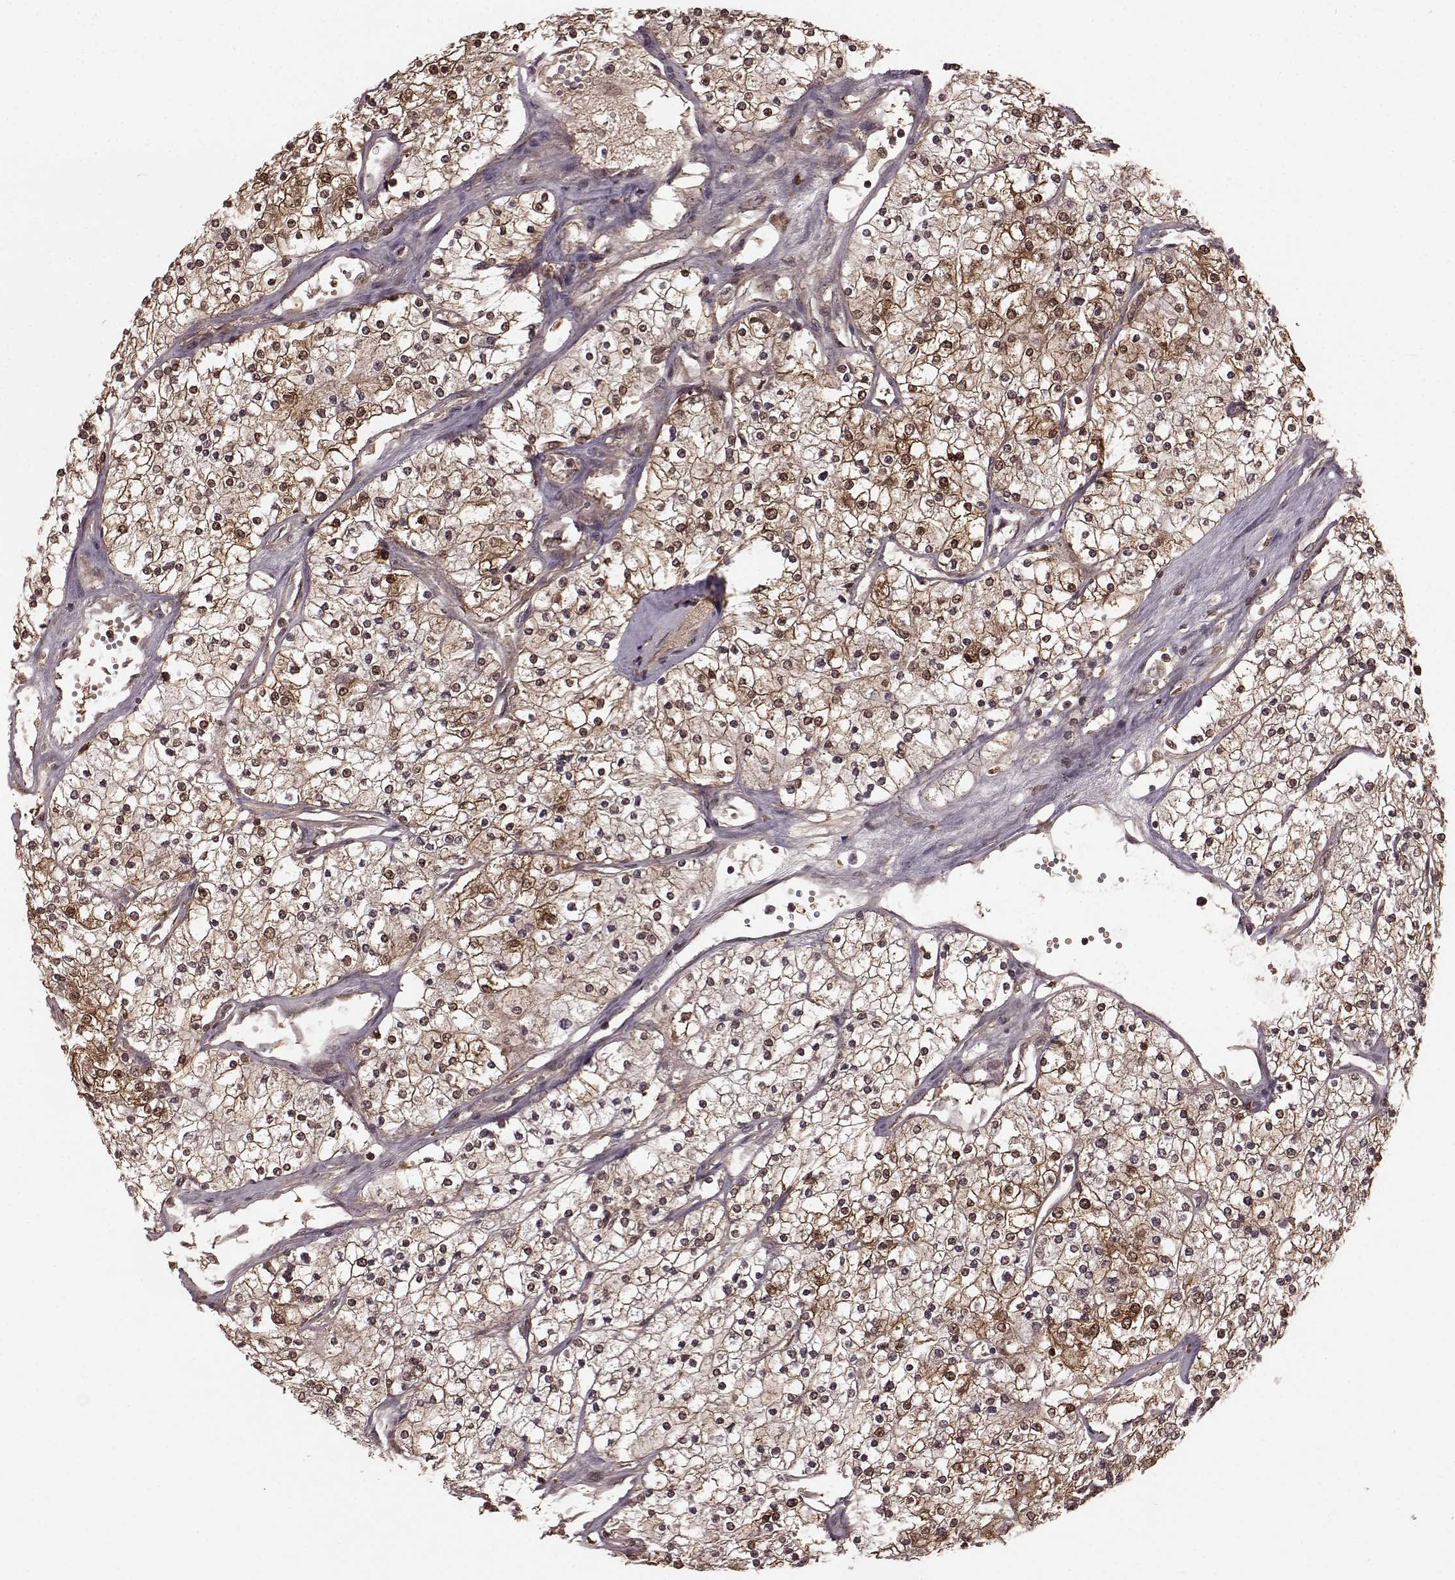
{"staining": {"intensity": "moderate", "quantity": "25%-75%", "location": "cytoplasmic/membranous,nuclear"}, "tissue": "renal cancer", "cell_type": "Tumor cells", "image_type": "cancer", "snomed": [{"axis": "morphology", "description": "Adenocarcinoma, NOS"}, {"axis": "topography", "description": "Kidney"}], "caption": "A medium amount of moderate cytoplasmic/membranous and nuclear expression is identified in approximately 25%-75% of tumor cells in renal cancer tissue.", "gene": "GSS", "patient": {"sex": "male", "age": 80}}